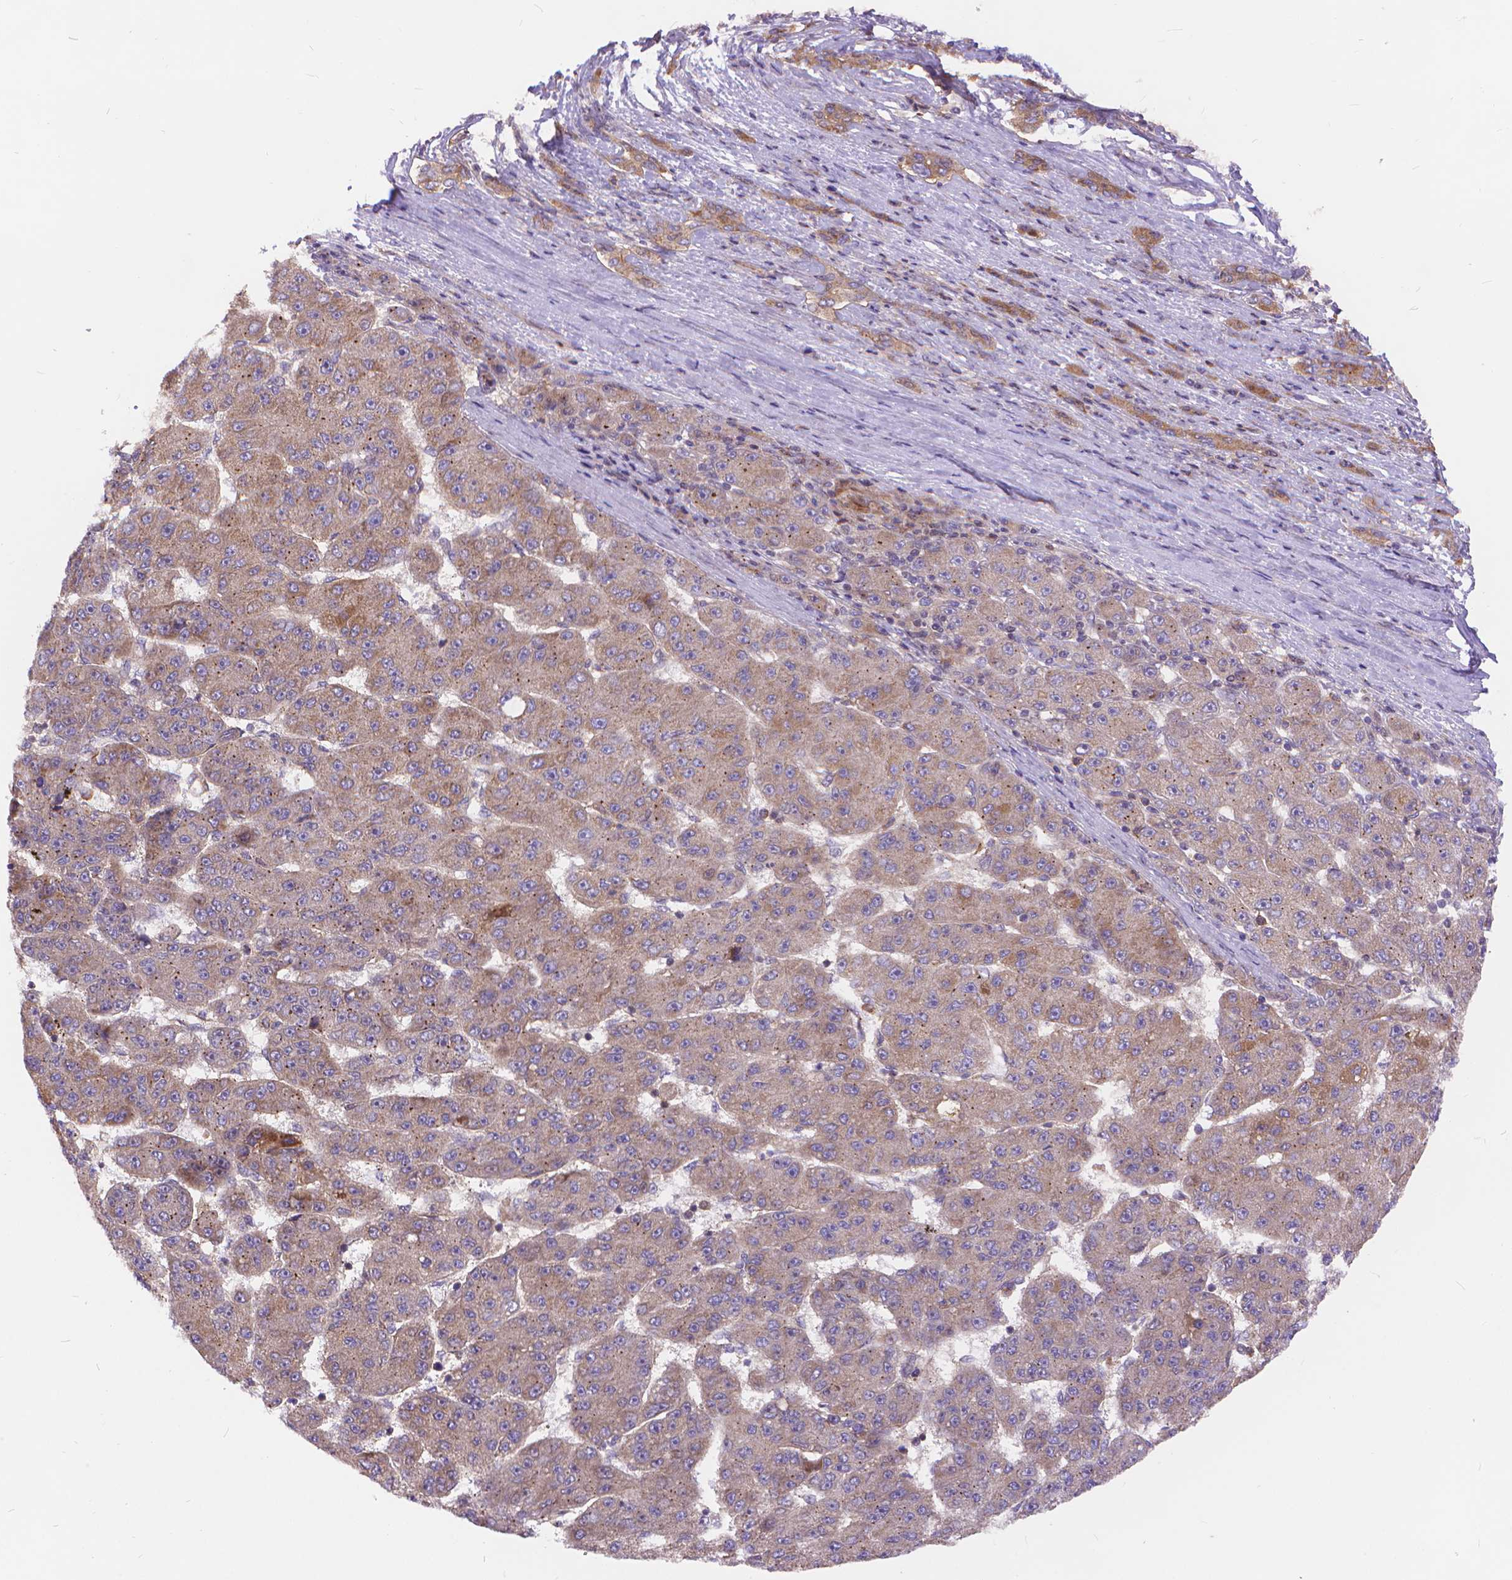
{"staining": {"intensity": "weak", "quantity": ">75%", "location": "cytoplasmic/membranous"}, "tissue": "liver cancer", "cell_type": "Tumor cells", "image_type": "cancer", "snomed": [{"axis": "morphology", "description": "Carcinoma, Hepatocellular, NOS"}, {"axis": "topography", "description": "Liver"}], "caption": "An immunohistochemistry (IHC) histopathology image of neoplastic tissue is shown. Protein staining in brown labels weak cytoplasmic/membranous positivity in liver cancer (hepatocellular carcinoma) within tumor cells.", "gene": "ARAP1", "patient": {"sex": "male", "age": 67}}